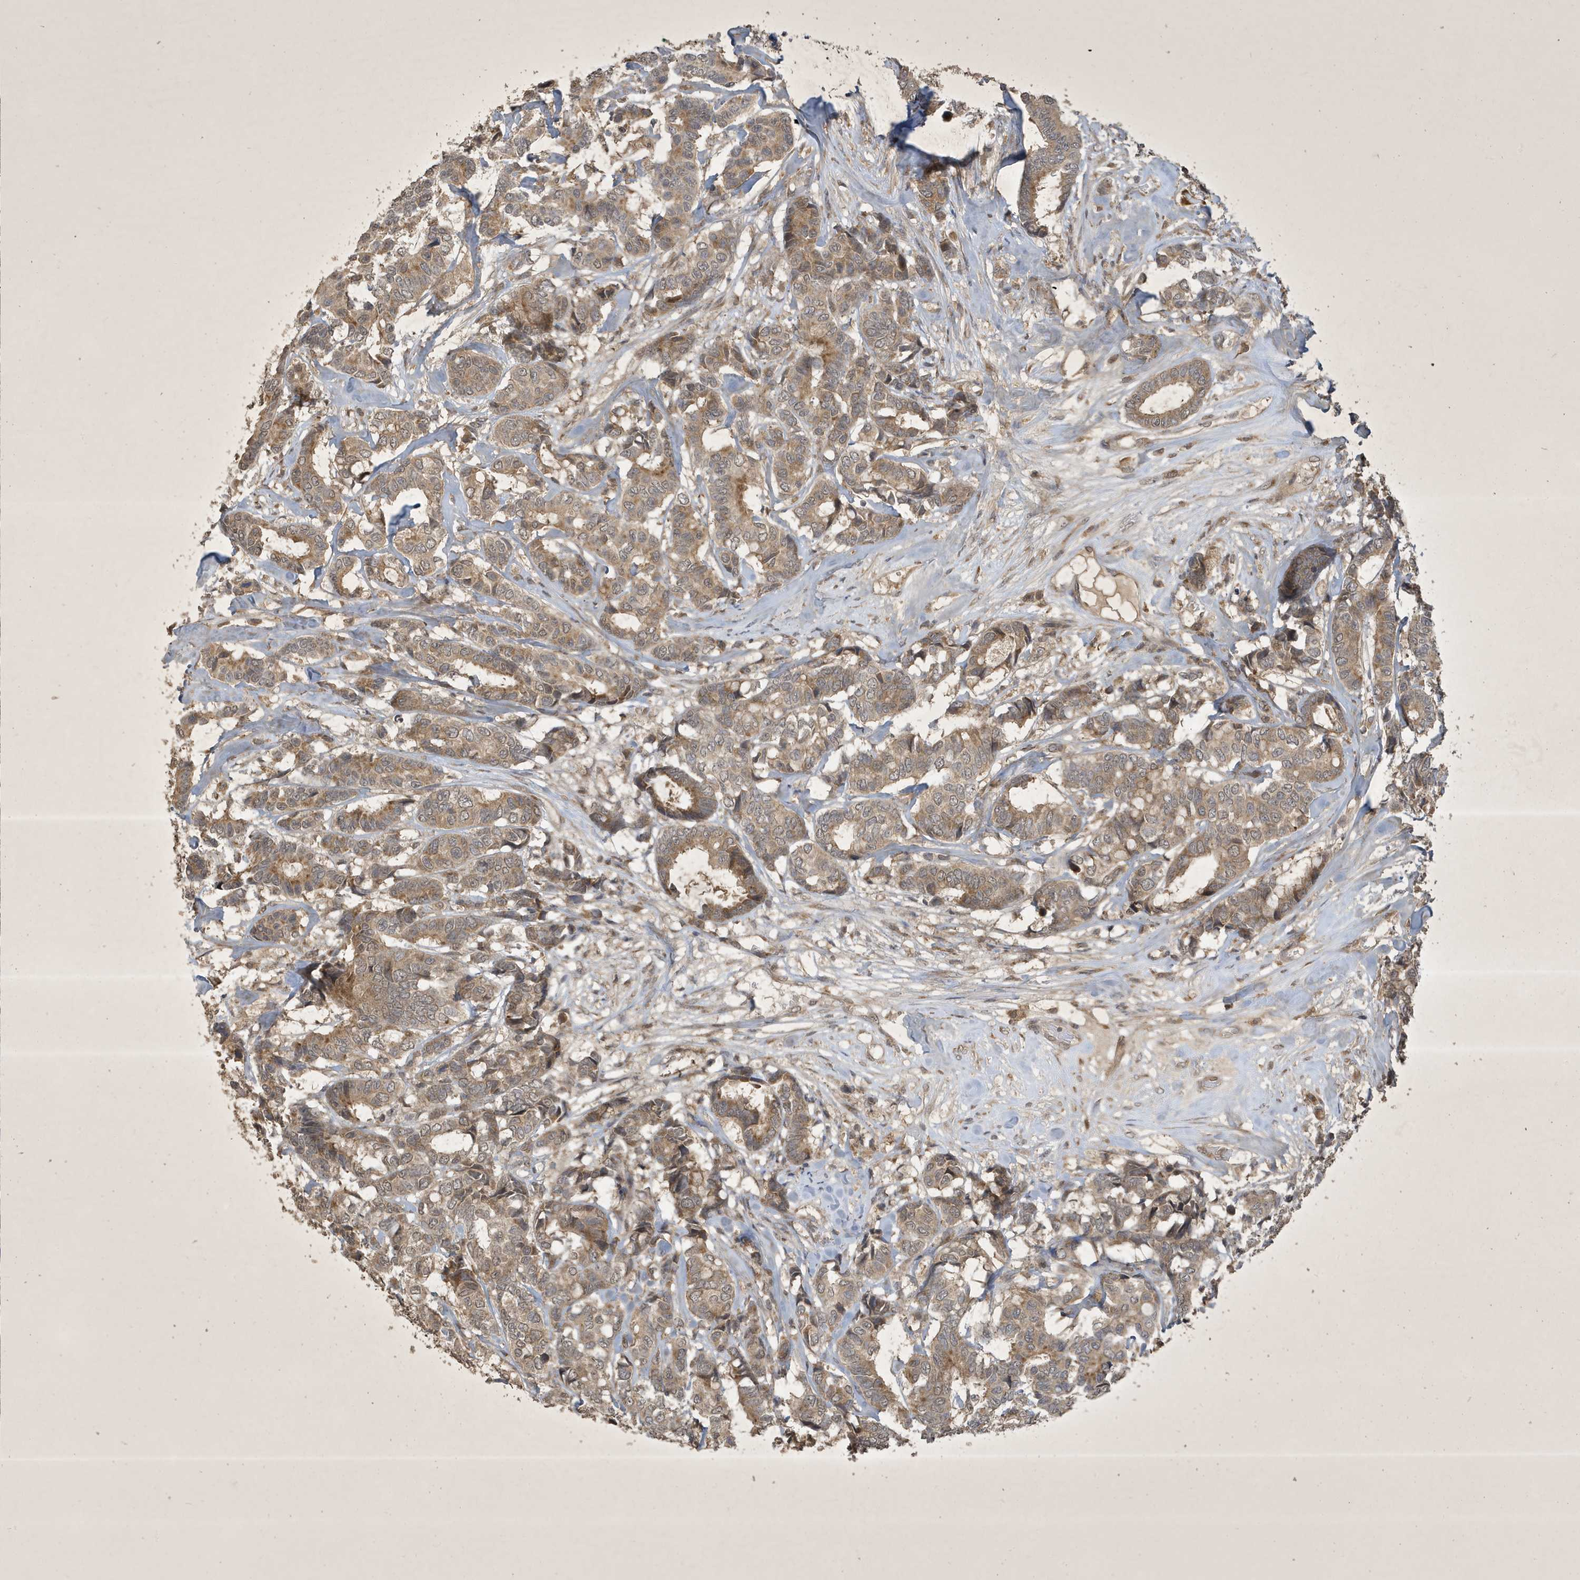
{"staining": {"intensity": "moderate", "quantity": ">75%", "location": "cytoplasmic/membranous"}, "tissue": "breast cancer", "cell_type": "Tumor cells", "image_type": "cancer", "snomed": [{"axis": "morphology", "description": "Duct carcinoma"}, {"axis": "topography", "description": "Breast"}], "caption": "Breast cancer (invasive ductal carcinoma) was stained to show a protein in brown. There is medium levels of moderate cytoplasmic/membranous staining in about >75% of tumor cells.", "gene": "STX10", "patient": {"sex": "female", "age": 87}}